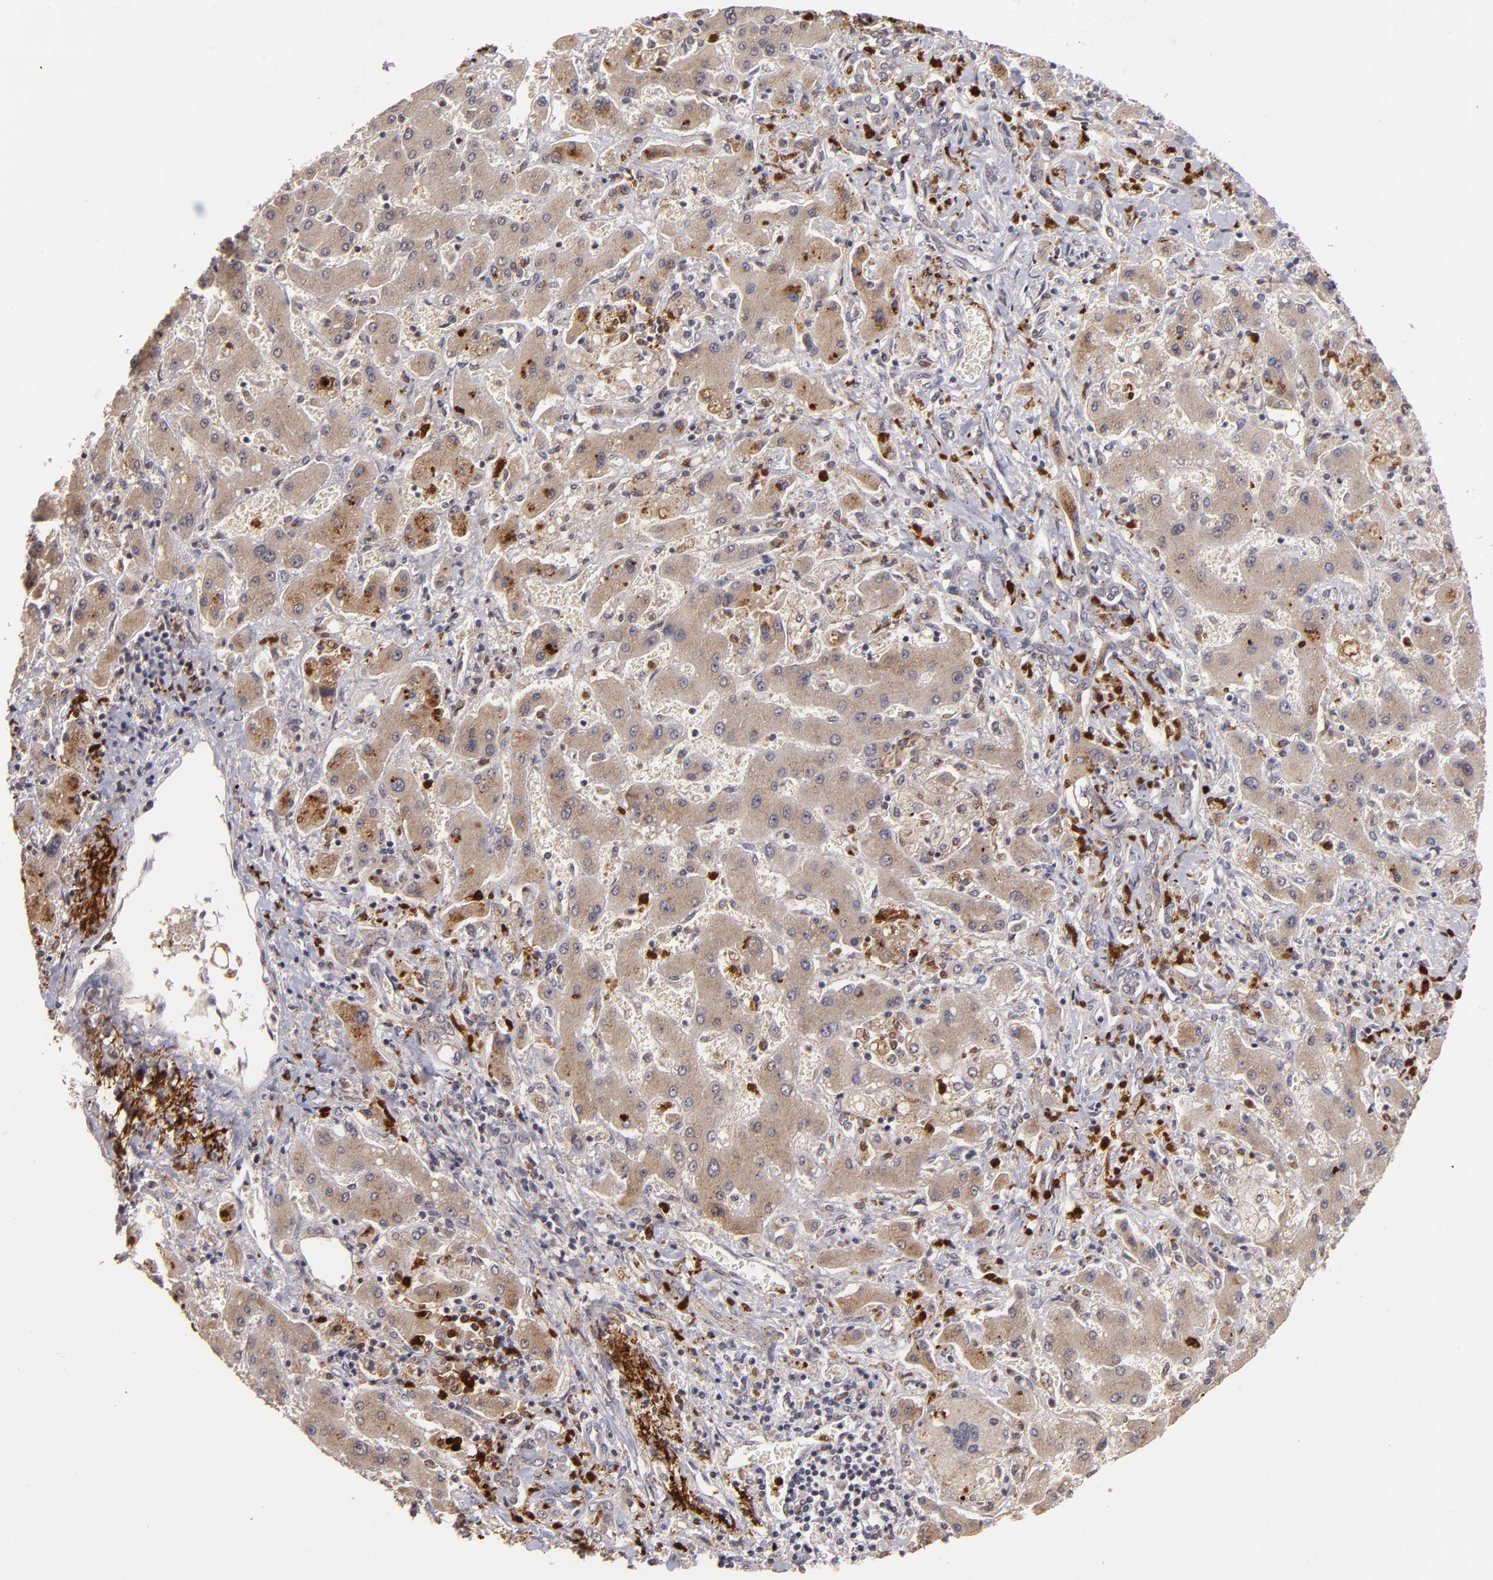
{"staining": {"intensity": "weak", "quantity": "25%-75%", "location": "cytoplasmic/membranous"}, "tissue": "liver cancer", "cell_type": "Tumor cells", "image_type": "cancer", "snomed": [{"axis": "morphology", "description": "Cholangiocarcinoma"}, {"axis": "topography", "description": "Liver"}], "caption": "Cholangiocarcinoma (liver) stained with immunohistochemistry demonstrates weak cytoplasmic/membranous expression in approximately 25%-75% of tumor cells.", "gene": "RXRG", "patient": {"sex": "male", "age": 50}}